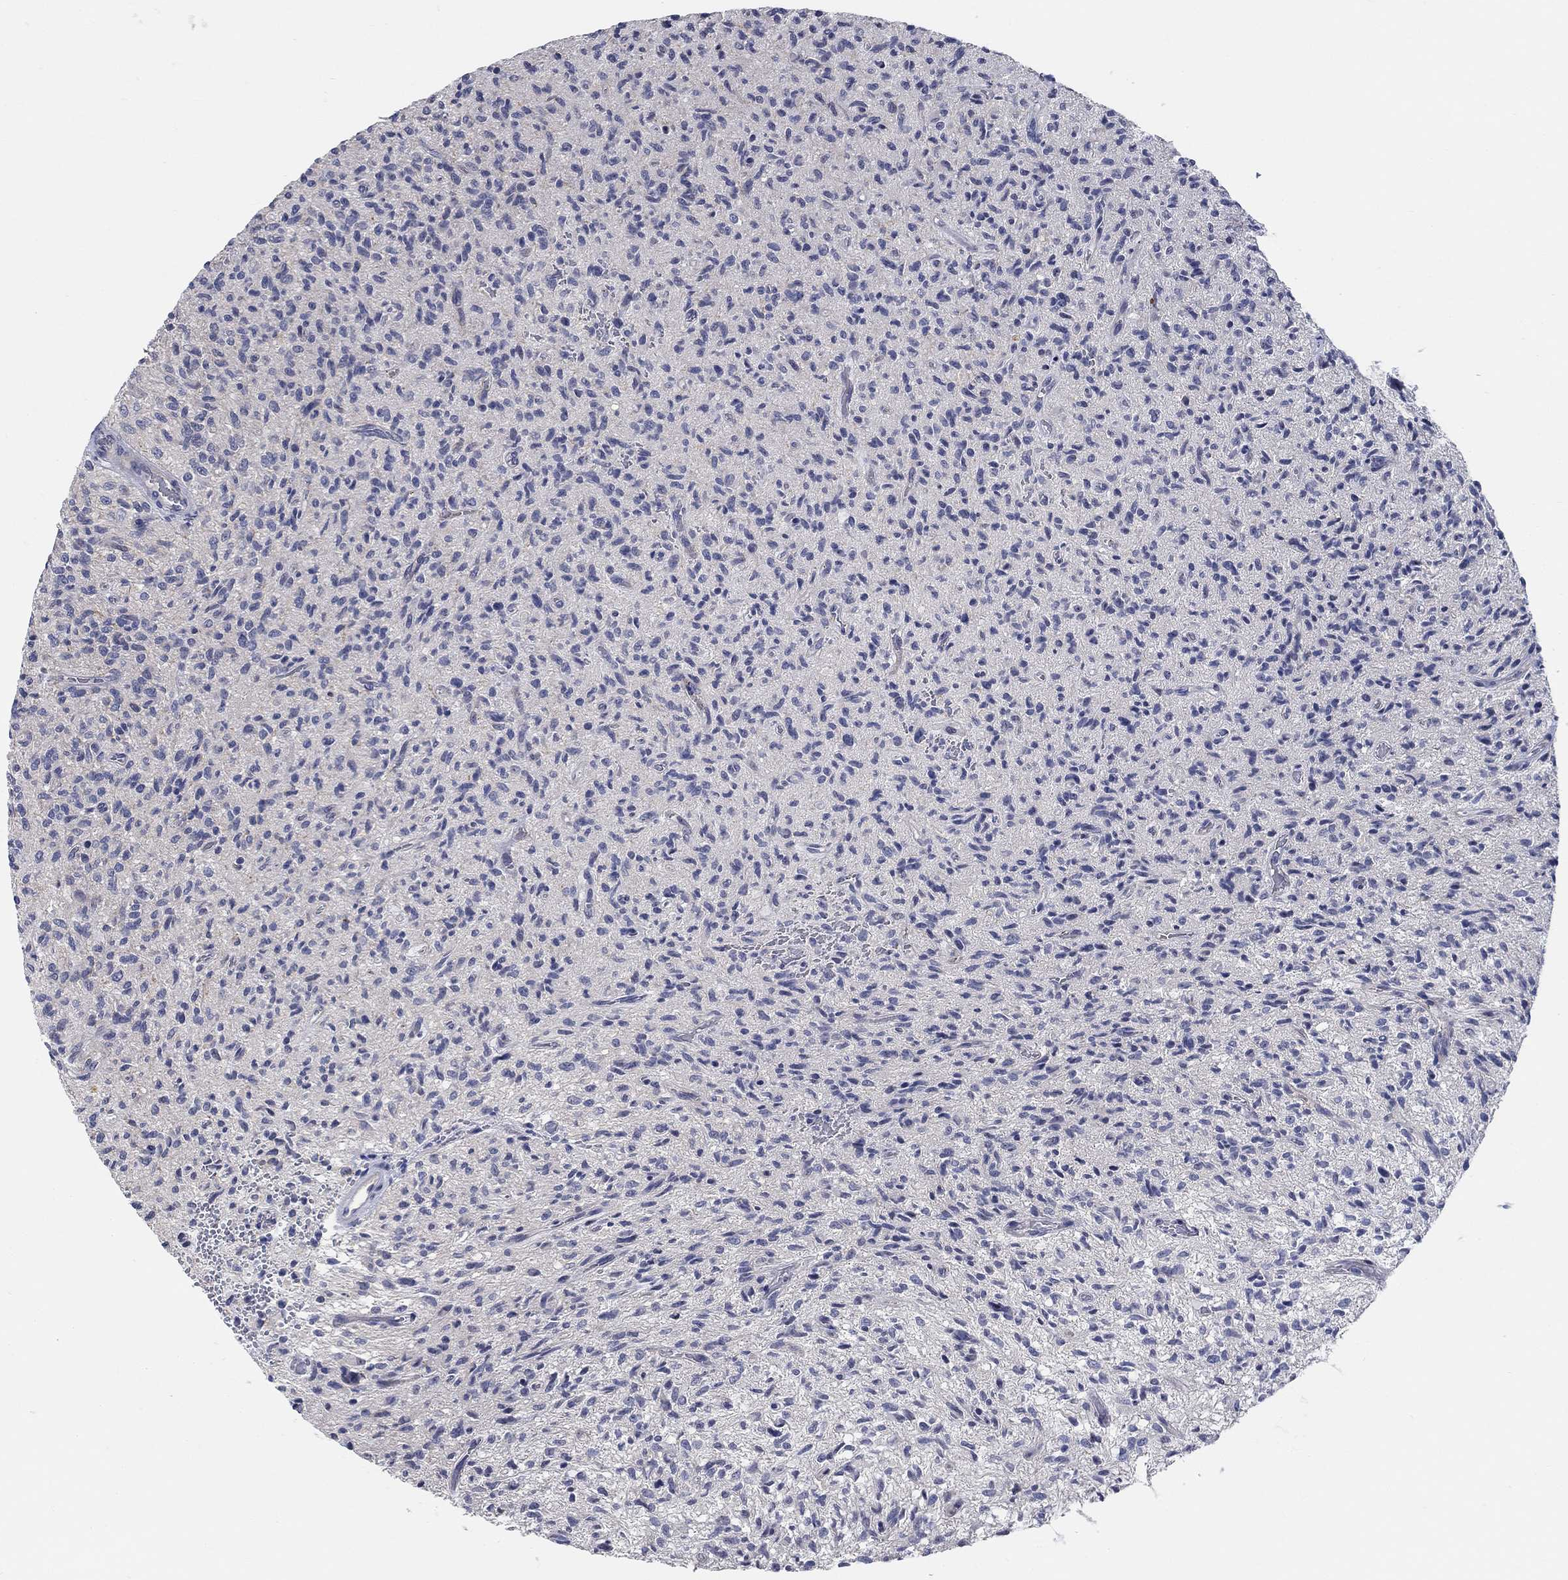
{"staining": {"intensity": "negative", "quantity": "none", "location": "none"}, "tissue": "glioma", "cell_type": "Tumor cells", "image_type": "cancer", "snomed": [{"axis": "morphology", "description": "Glioma, malignant, High grade"}, {"axis": "topography", "description": "Brain"}], "caption": "IHC photomicrograph of malignant high-grade glioma stained for a protein (brown), which reveals no staining in tumor cells.", "gene": "SMIM18", "patient": {"sex": "male", "age": 64}}